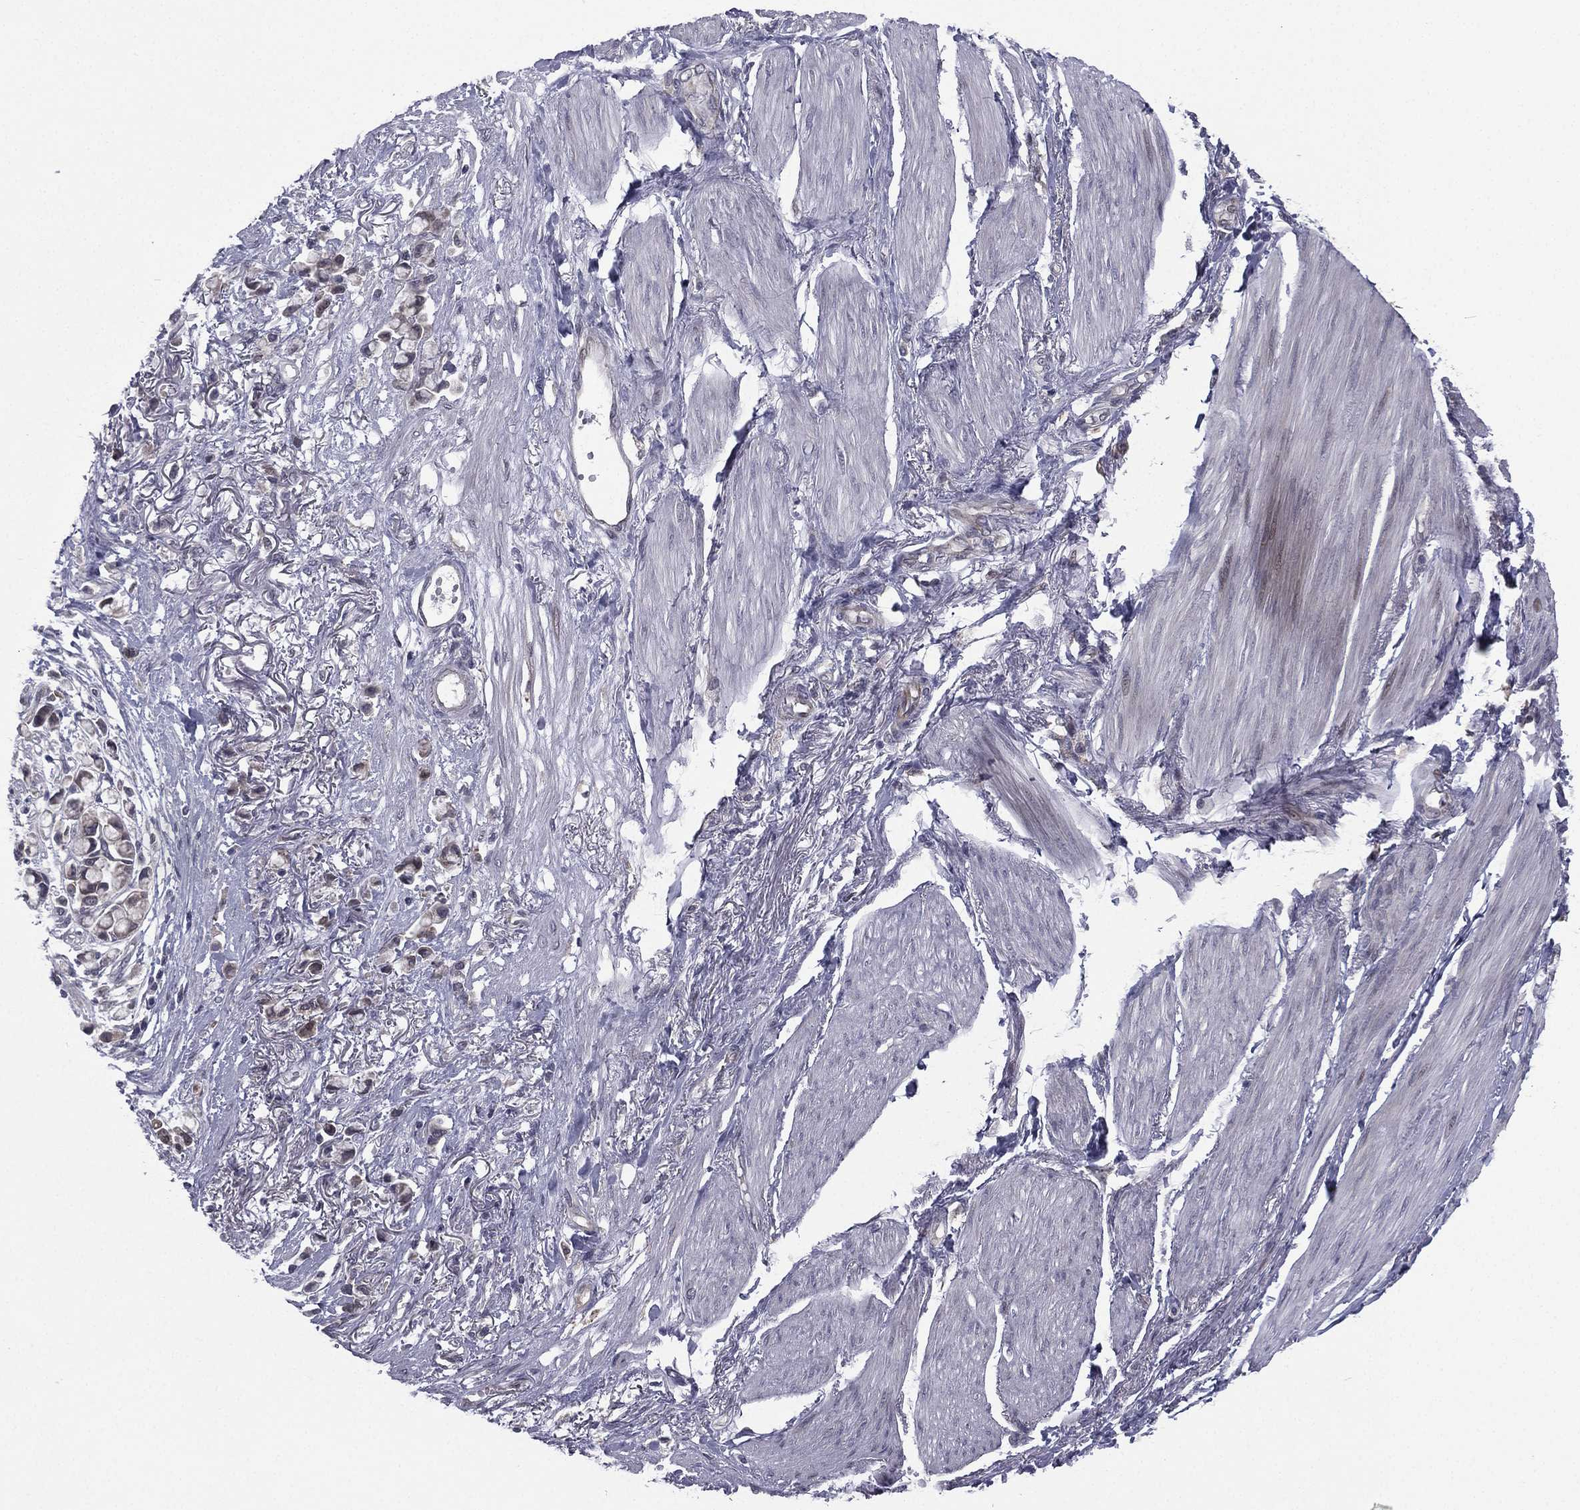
{"staining": {"intensity": "moderate", "quantity": "<25%", "location": "cytoplasmic/membranous"}, "tissue": "stomach cancer", "cell_type": "Tumor cells", "image_type": "cancer", "snomed": [{"axis": "morphology", "description": "Adenocarcinoma, NOS"}, {"axis": "topography", "description": "Stomach"}], "caption": "The image demonstrates a brown stain indicating the presence of a protein in the cytoplasmic/membranous of tumor cells in adenocarcinoma (stomach).", "gene": "ACTRT2", "patient": {"sex": "female", "age": 81}}